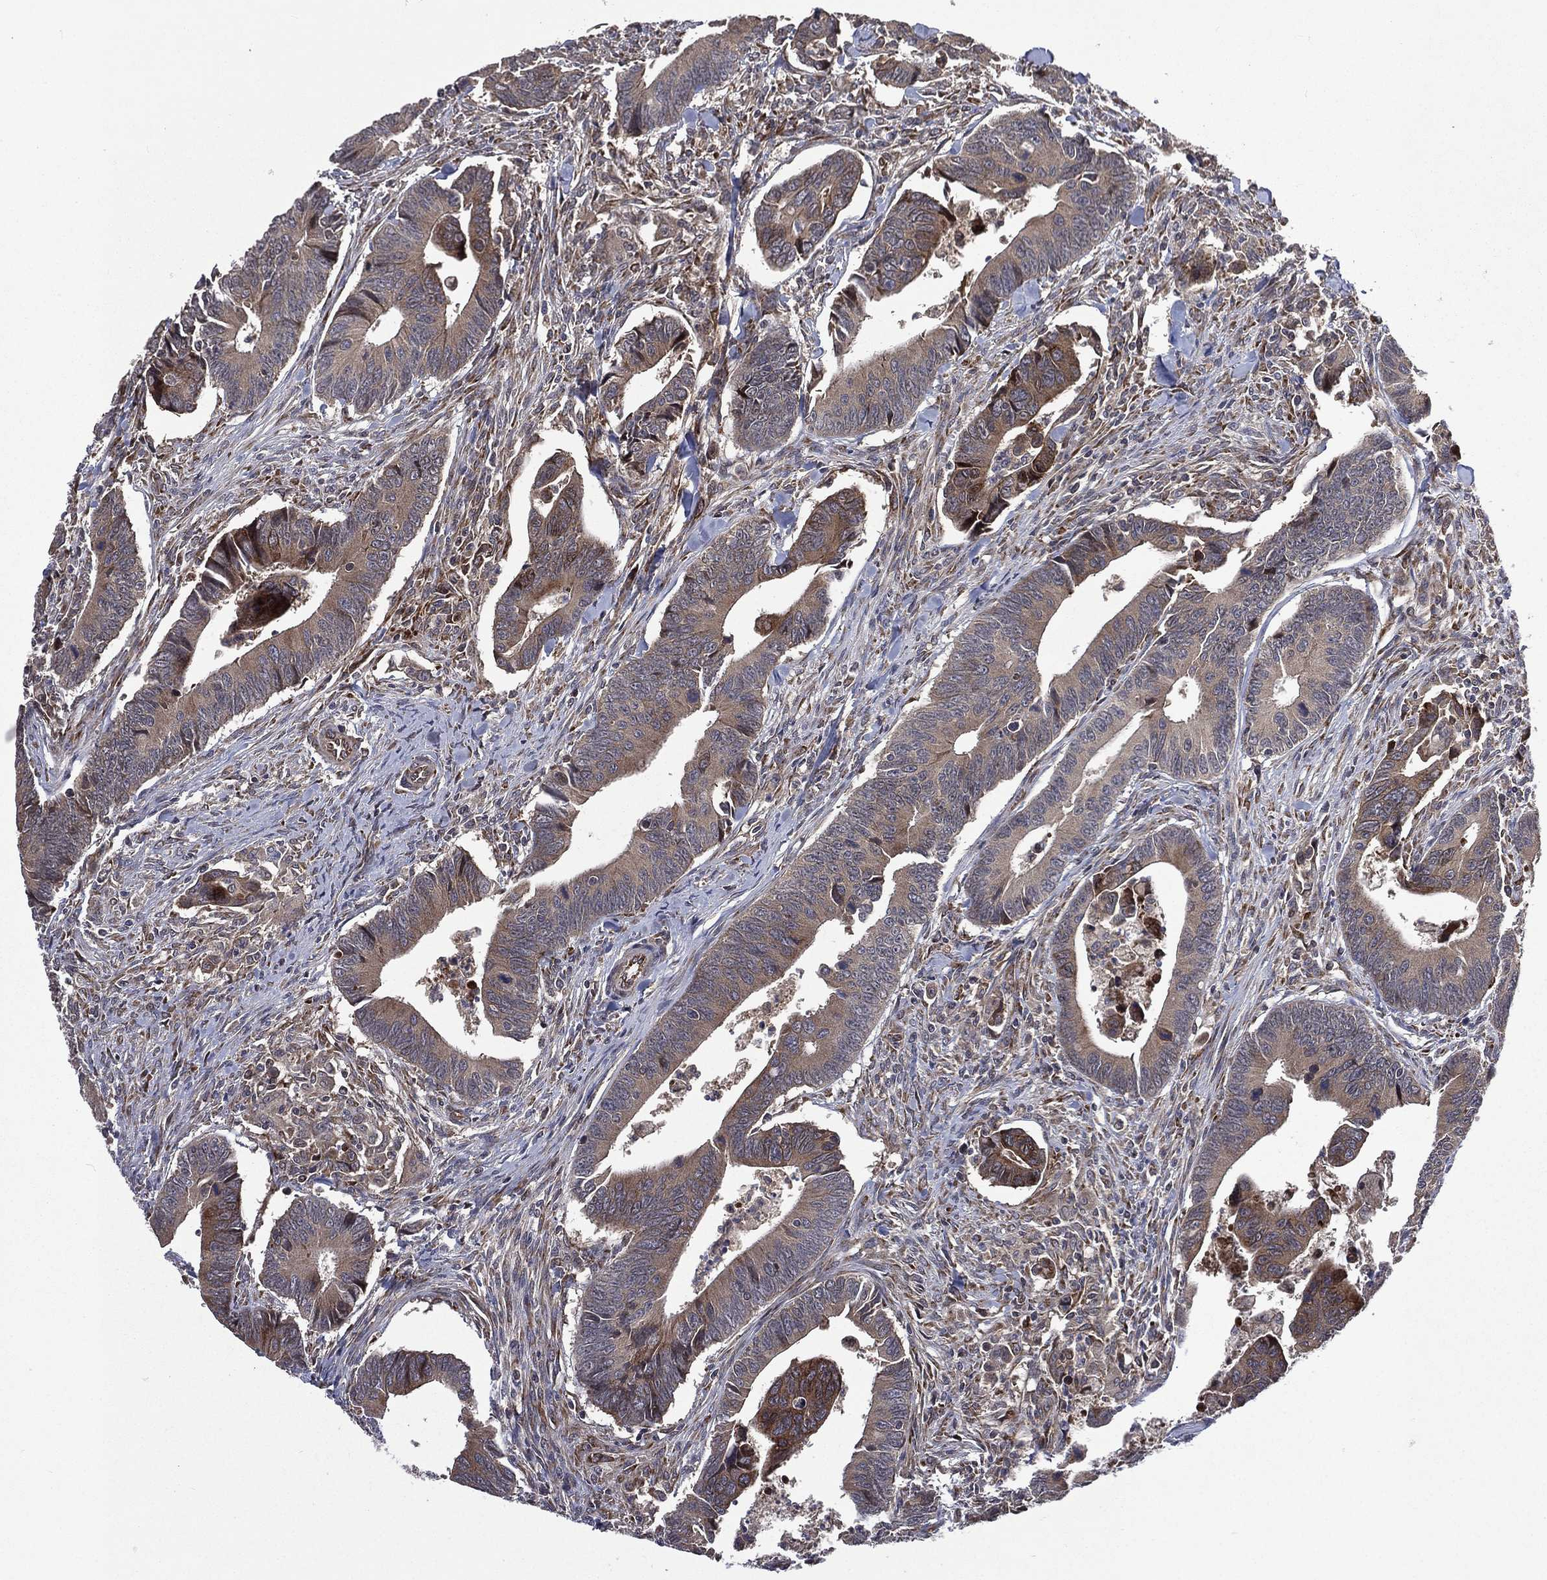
{"staining": {"intensity": "moderate", "quantity": "25%-75%", "location": "cytoplasmic/membranous"}, "tissue": "colorectal cancer", "cell_type": "Tumor cells", "image_type": "cancer", "snomed": [{"axis": "morphology", "description": "Adenocarcinoma, NOS"}, {"axis": "topography", "description": "Rectum"}], "caption": "Protein analysis of colorectal cancer tissue exhibits moderate cytoplasmic/membranous expression in about 25%-75% of tumor cells. (IHC, brightfield microscopy, high magnification).", "gene": "RAB11FIP4", "patient": {"sex": "male", "age": 67}}